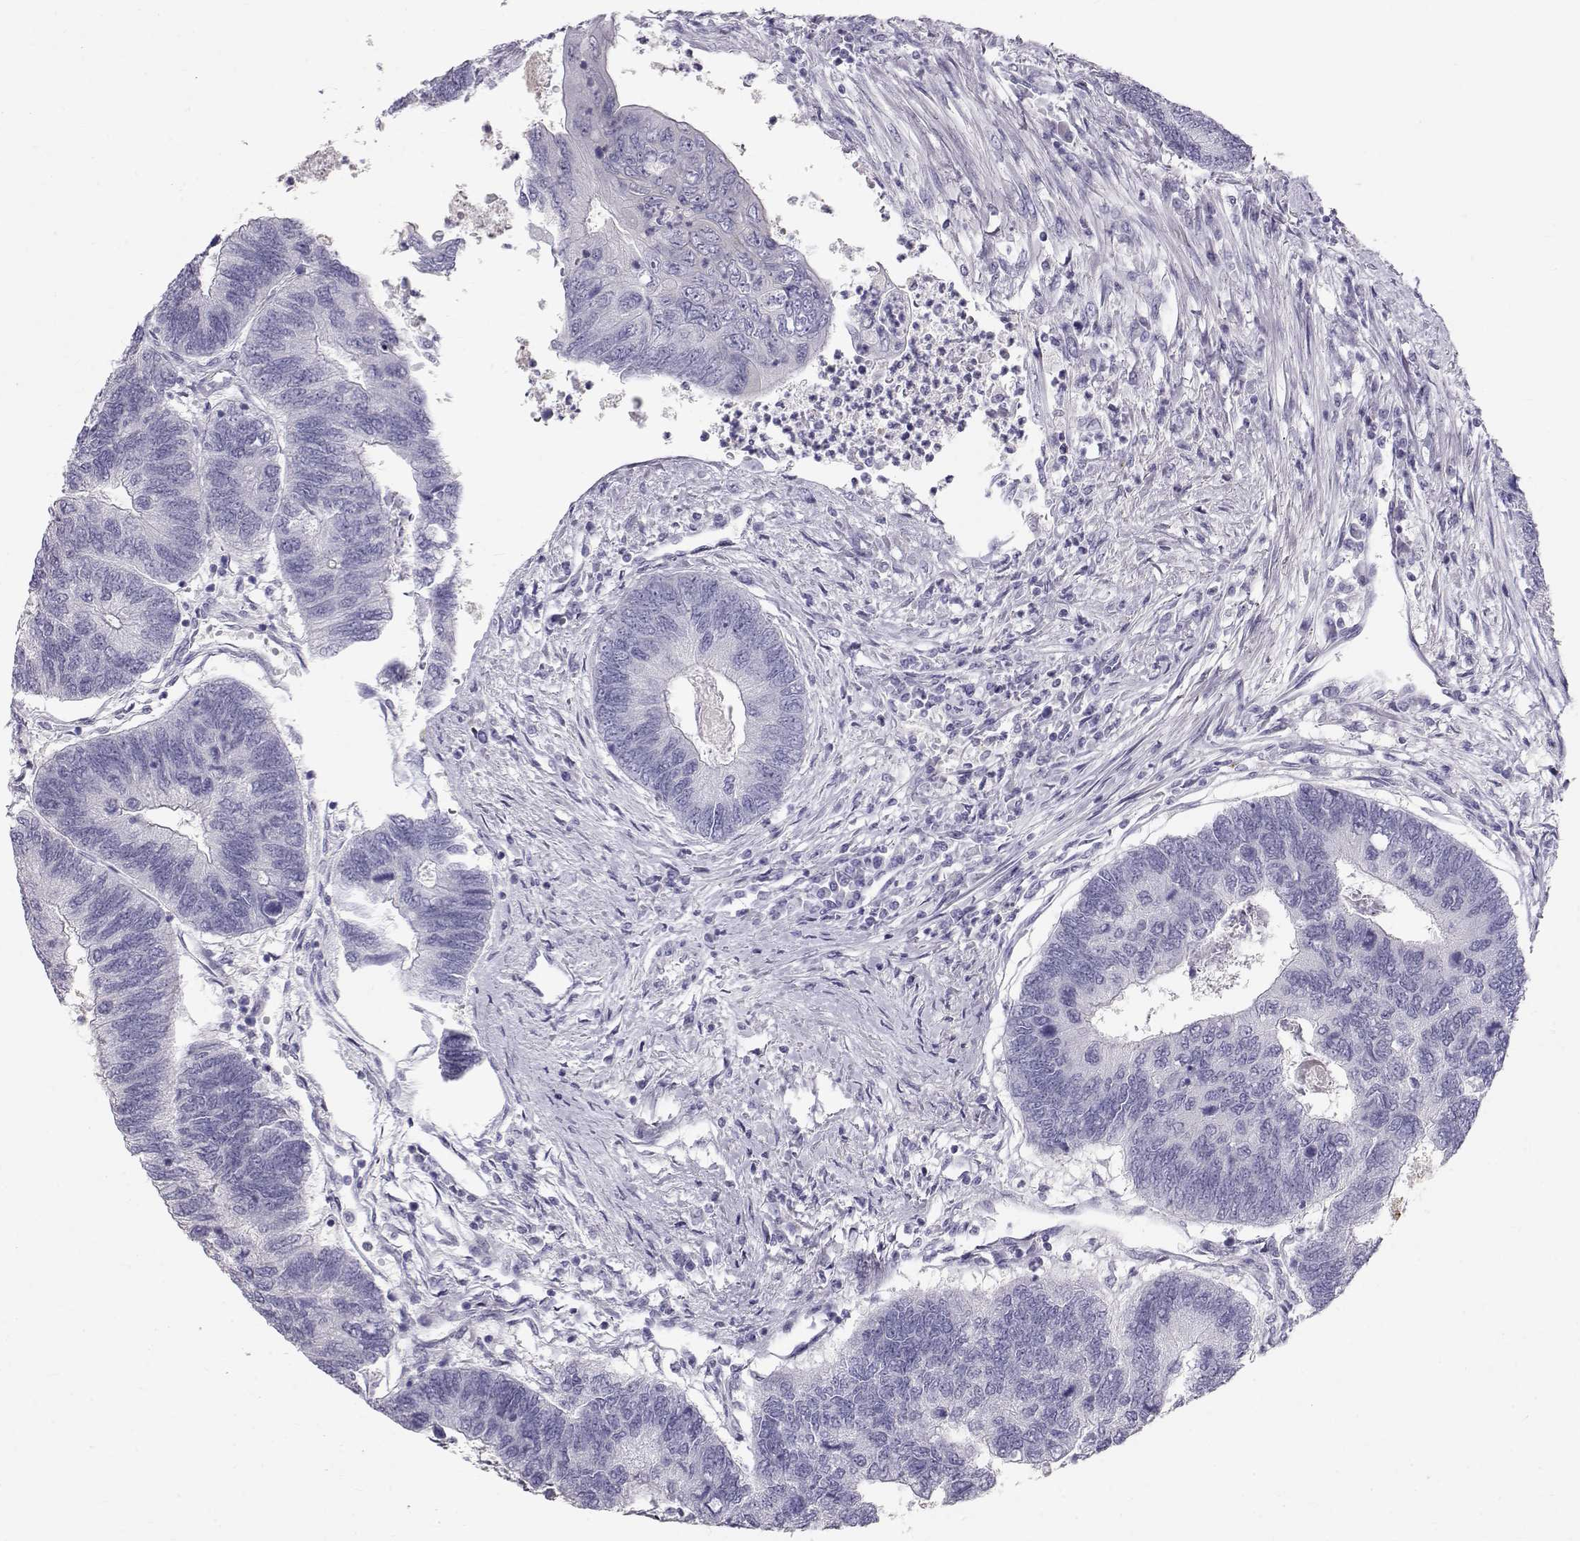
{"staining": {"intensity": "negative", "quantity": "none", "location": "none"}, "tissue": "colorectal cancer", "cell_type": "Tumor cells", "image_type": "cancer", "snomed": [{"axis": "morphology", "description": "Adenocarcinoma, NOS"}, {"axis": "topography", "description": "Colon"}], "caption": "Immunohistochemistry of human adenocarcinoma (colorectal) displays no staining in tumor cells. (Brightfield microscopy of DAB immunohistochemistry at high magnification).", "gene": "RD3", "patient": {"sex": "female", "age": 67}}